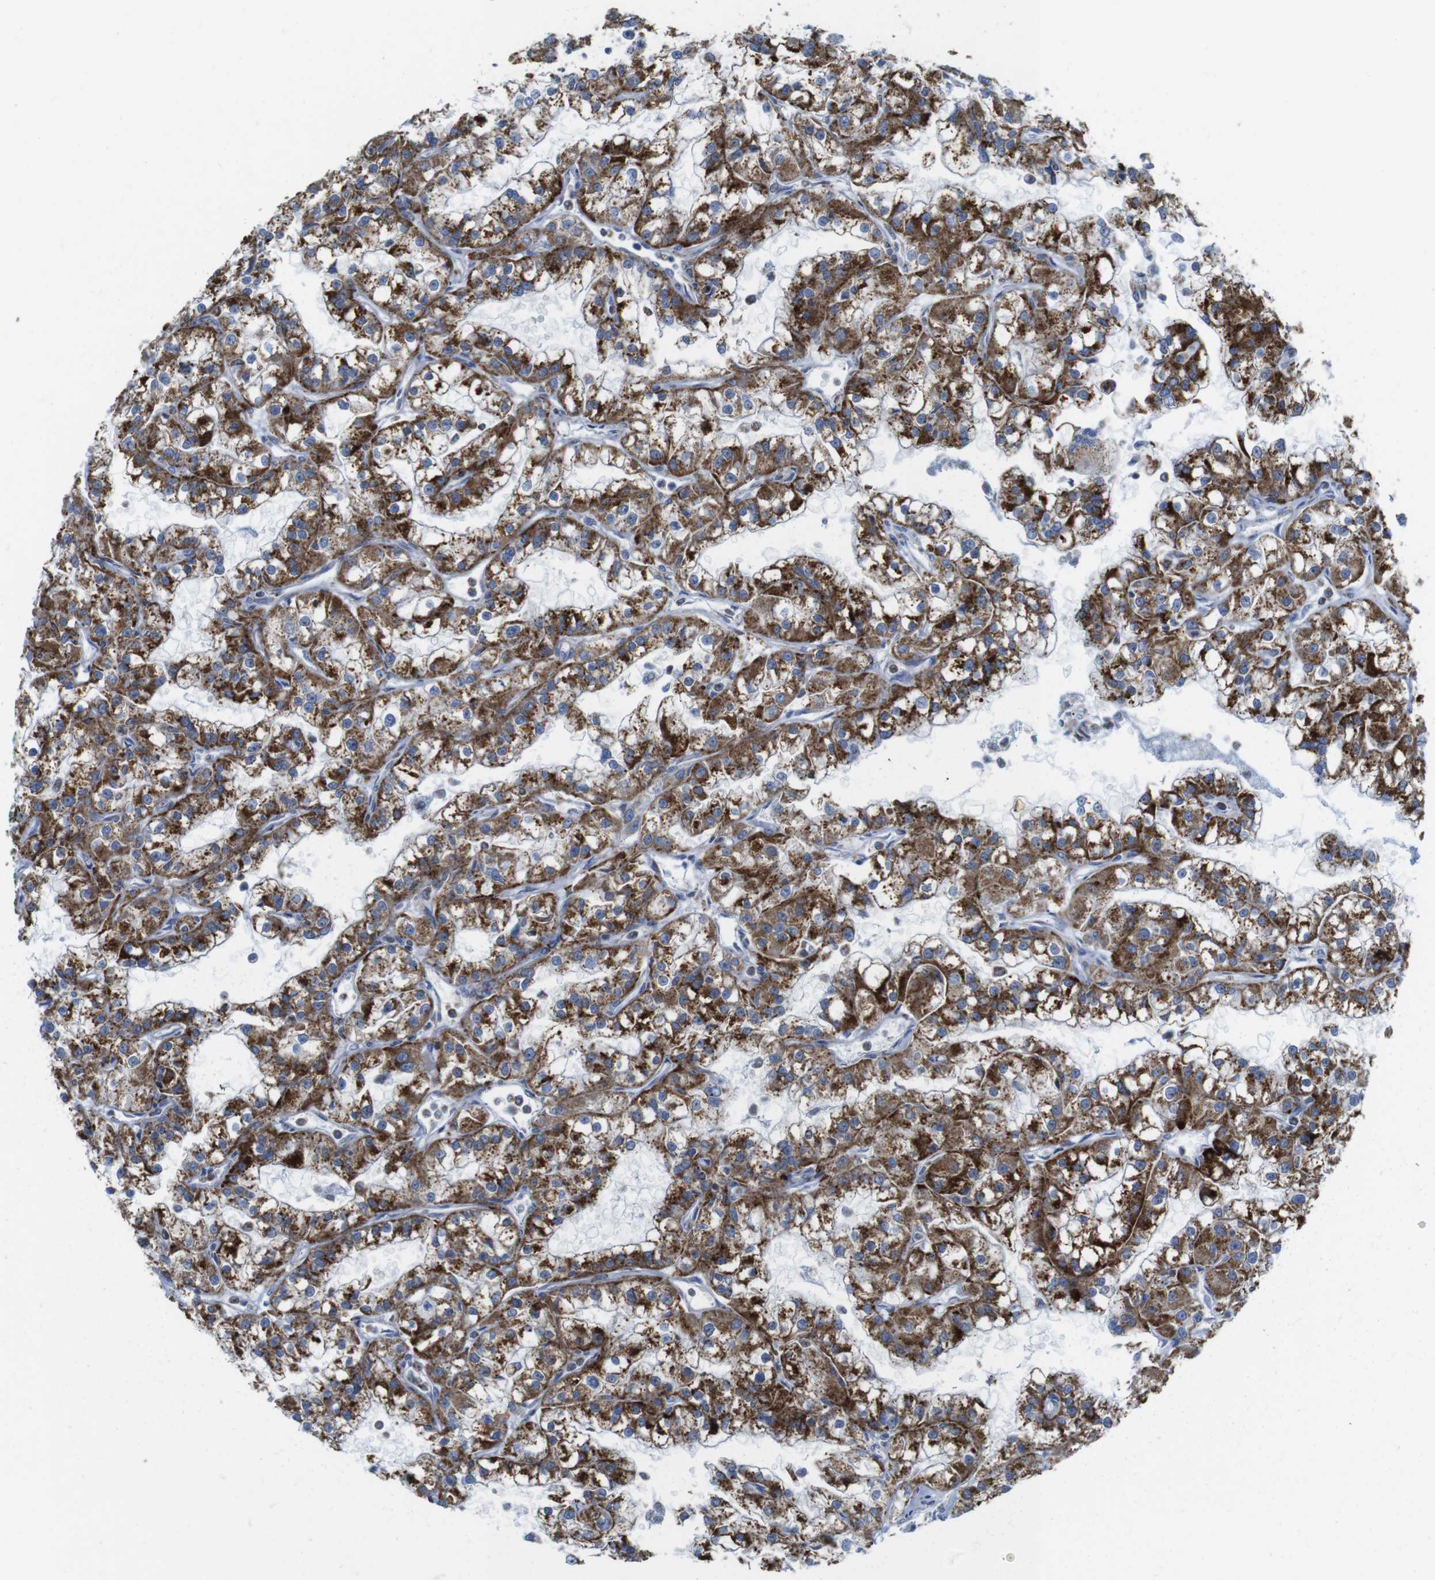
{"staining": {"intensity": "strong", "quantity": ">75%", "location": "cytoplasmic/membranous"}, "tissue": "renal cancer", "cell_type": "Tumor cells", "image_type": "cancer", "snomed": [{"axis": "morphology", "description": "Adenocarcinoma, NOS"}, {"axis": "topography", "description": "Kidney"}], "caption": "Immunohistochemical staining of renal adenocarcinoma demonstrates strong cytoplasmic/membranous protein expression in about >75% of tumor cells.", "gene": "TMEM192", "patient": {"sex": "female", "age": 52}}